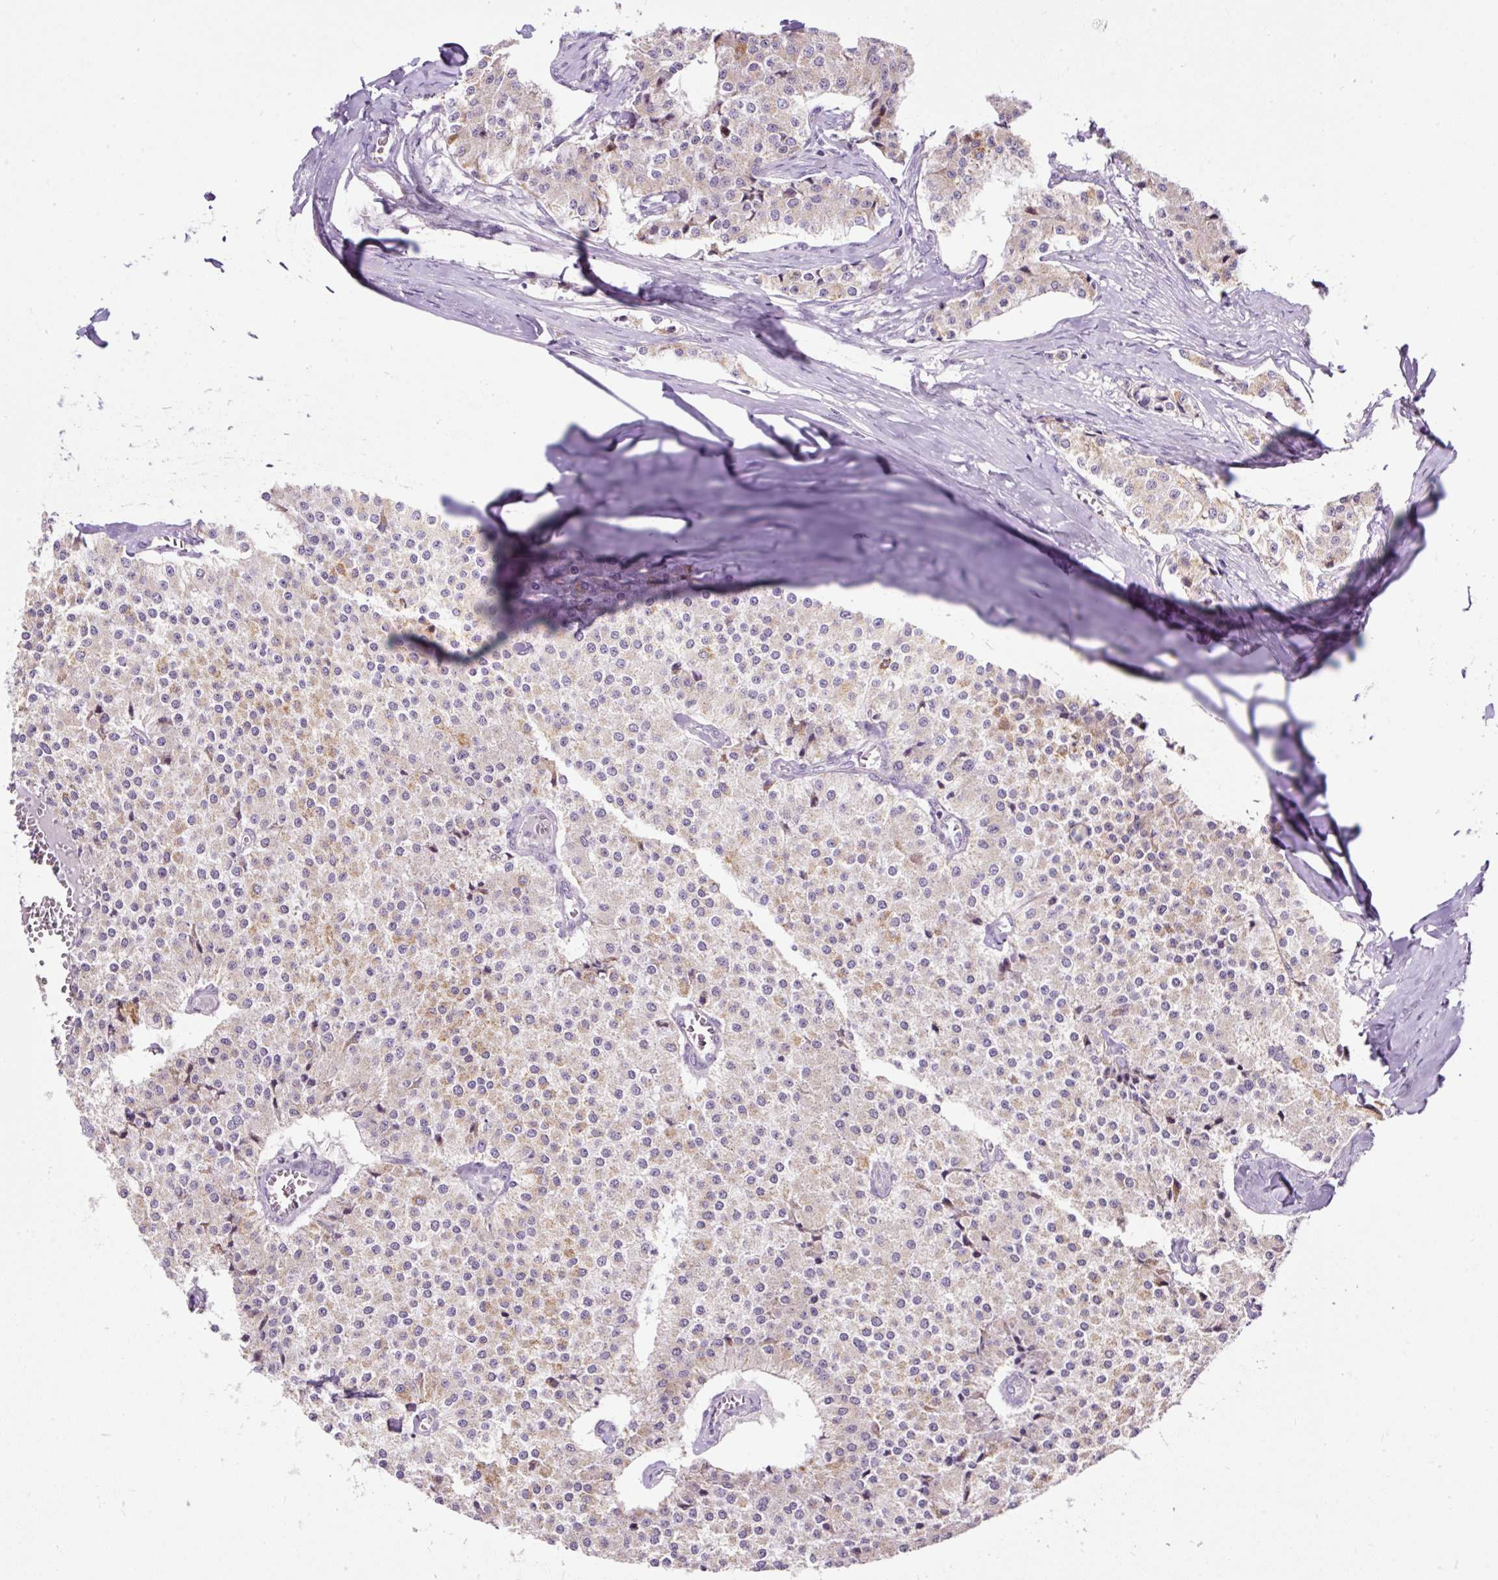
{"staining": {"intensity": "moderate", "quantity": "25%-75%", "location": "cytoplasmic/membranous"}, "tissue": "carcinoid", "cell_type": "Tumor cells", "image_type": "cancer", "snomed": [{"axis": "morphology", "description": "Carcinoid, malignant, NOS"}, {"axis": "topography", "description": "Colon"}], "caption": "Immunohistochemistry (IHC) of carcinoid (malignant) displays medium levels of moderate cytoplasmic/membranous positivity in approximately 25%-75% of tumor cells. (DAB = brown stain, brightfield microscopy at high magnification).", "gene": "FMC1", "patient": {"sex": "female", "age": 52}}